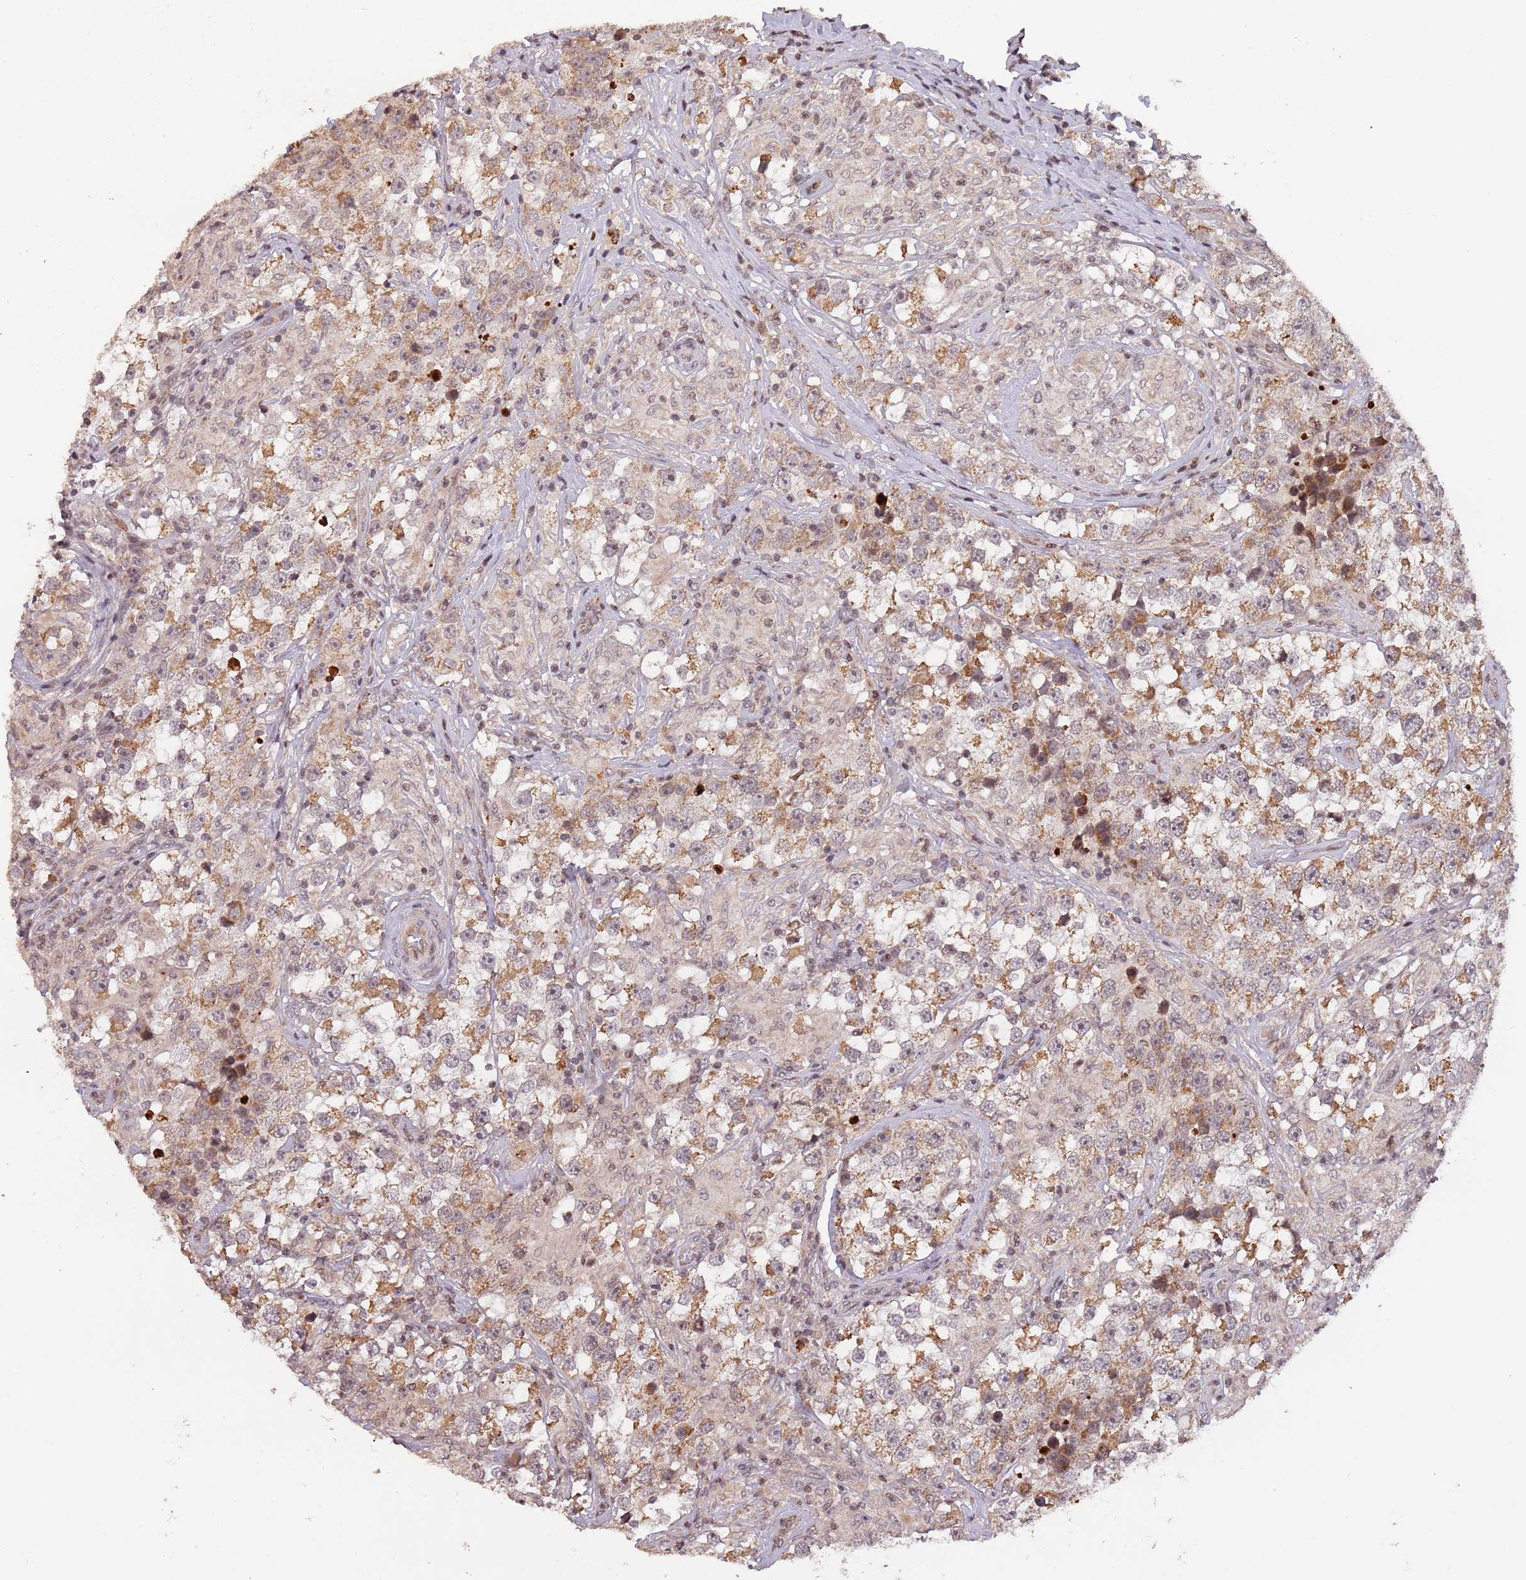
{"staining": {"intensity": "moderate", "quantity": ">75%", "location": "cytoplasmic/membranous"}, "tissue": "testis cancer", "cell_type": "Tumor cells", "image_type": "cancer", "snomed": [{"axis": "morphology", "description": "Seminoma, NOS"}, {"axis": "topography", "description": "Testis"}], "caption": "A brown stain labels moderate cytoplasmic/membranous expression of a protein in human testis cancer tumor cells.", "gene": "SAMSN1", "patient": {"sex": "male", "age": 46}}